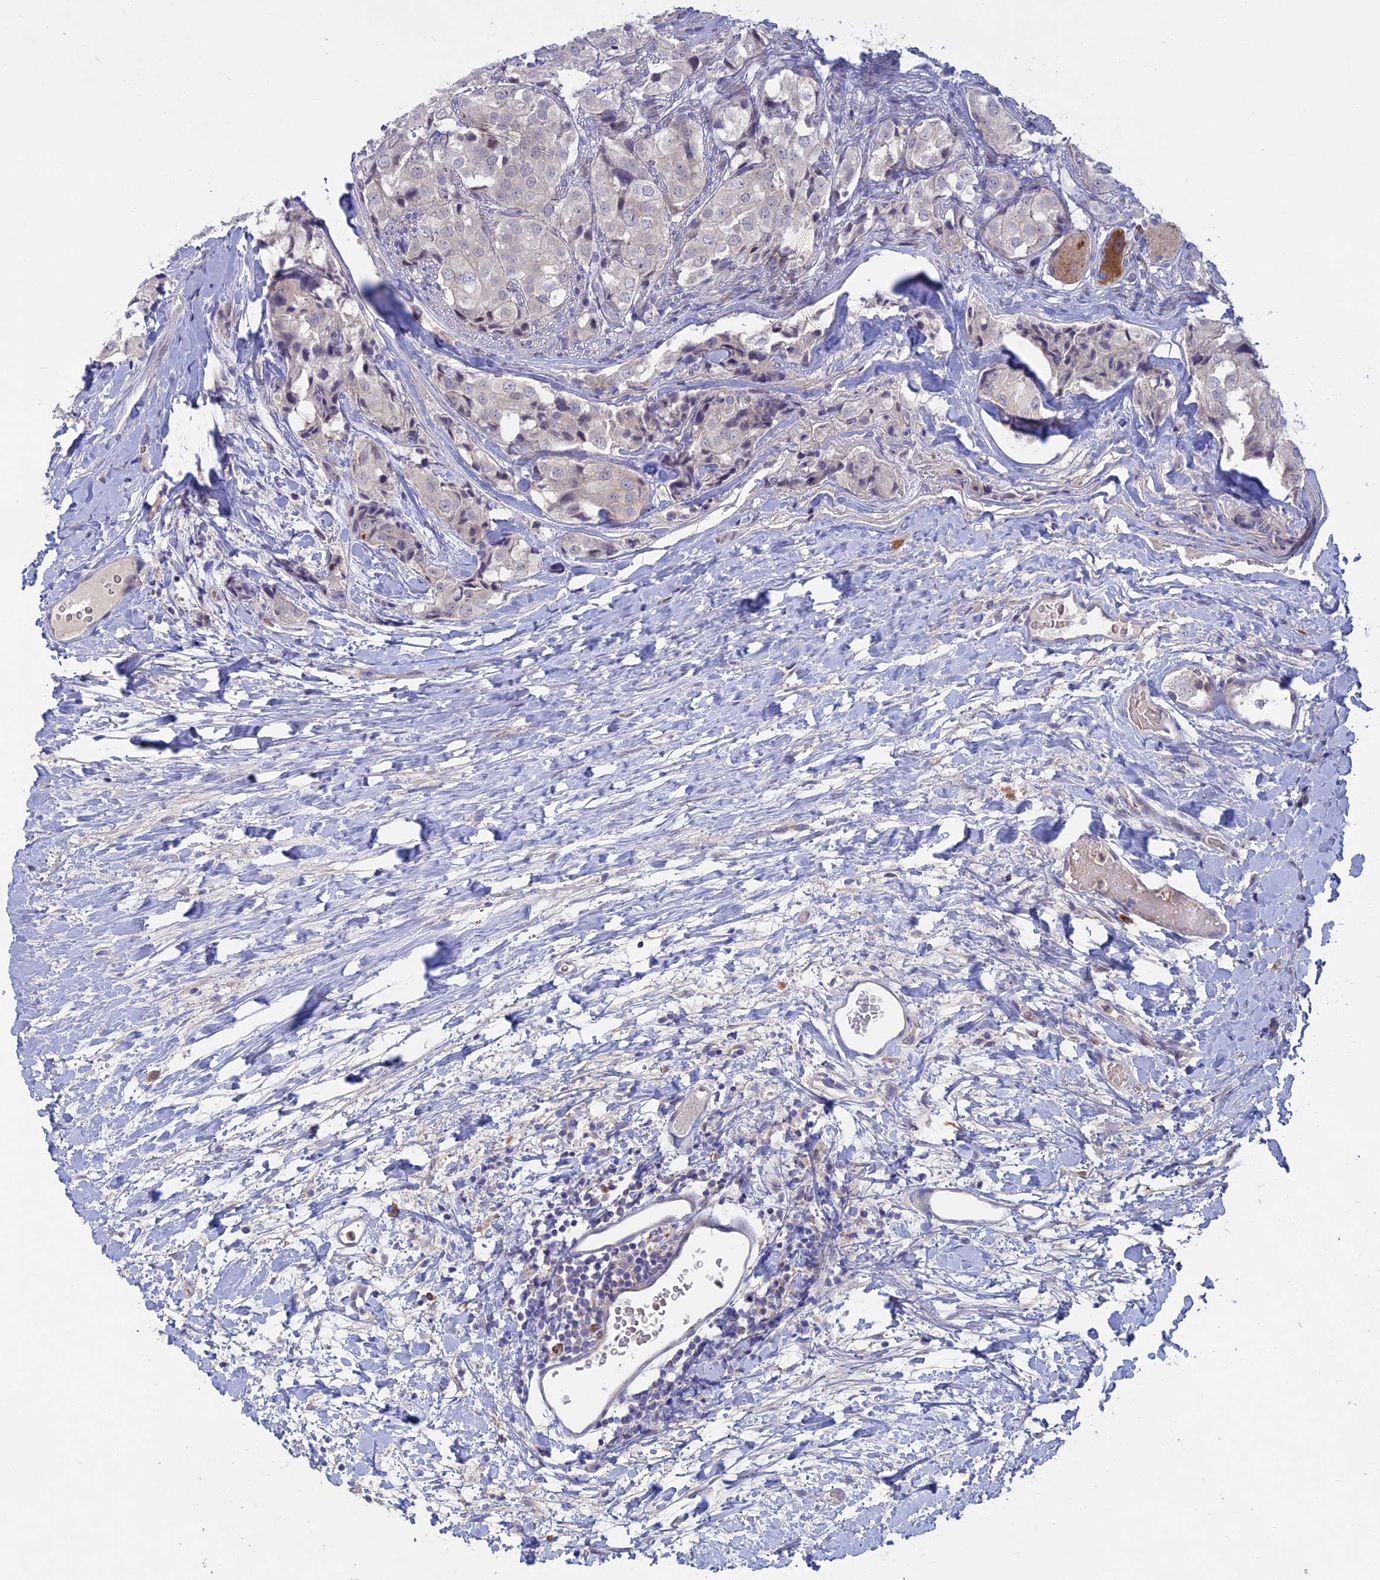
{"staining": {"intensity": "negative", "quantity": "none", "location": "none"}, "tissue": "prostate cancer", "cell_type": "Tumor cells", "image_type": "cancer", "snomed": [{"axis": "morphology", "description": "Adenocarcinoma, High grade"}, {"axis": "topography", "description": "Prostate"}], "caption": "Immunohistochemistry photomicrograph of human prostate cancer stained for a protein (brown), which exhibits no staining in tumor cells. (DAB immunohistochemistry (IHC) with hematoxylin counter stain).", "gene": "SLC2A6", "patient": {"sex": "male", "age": 49}}